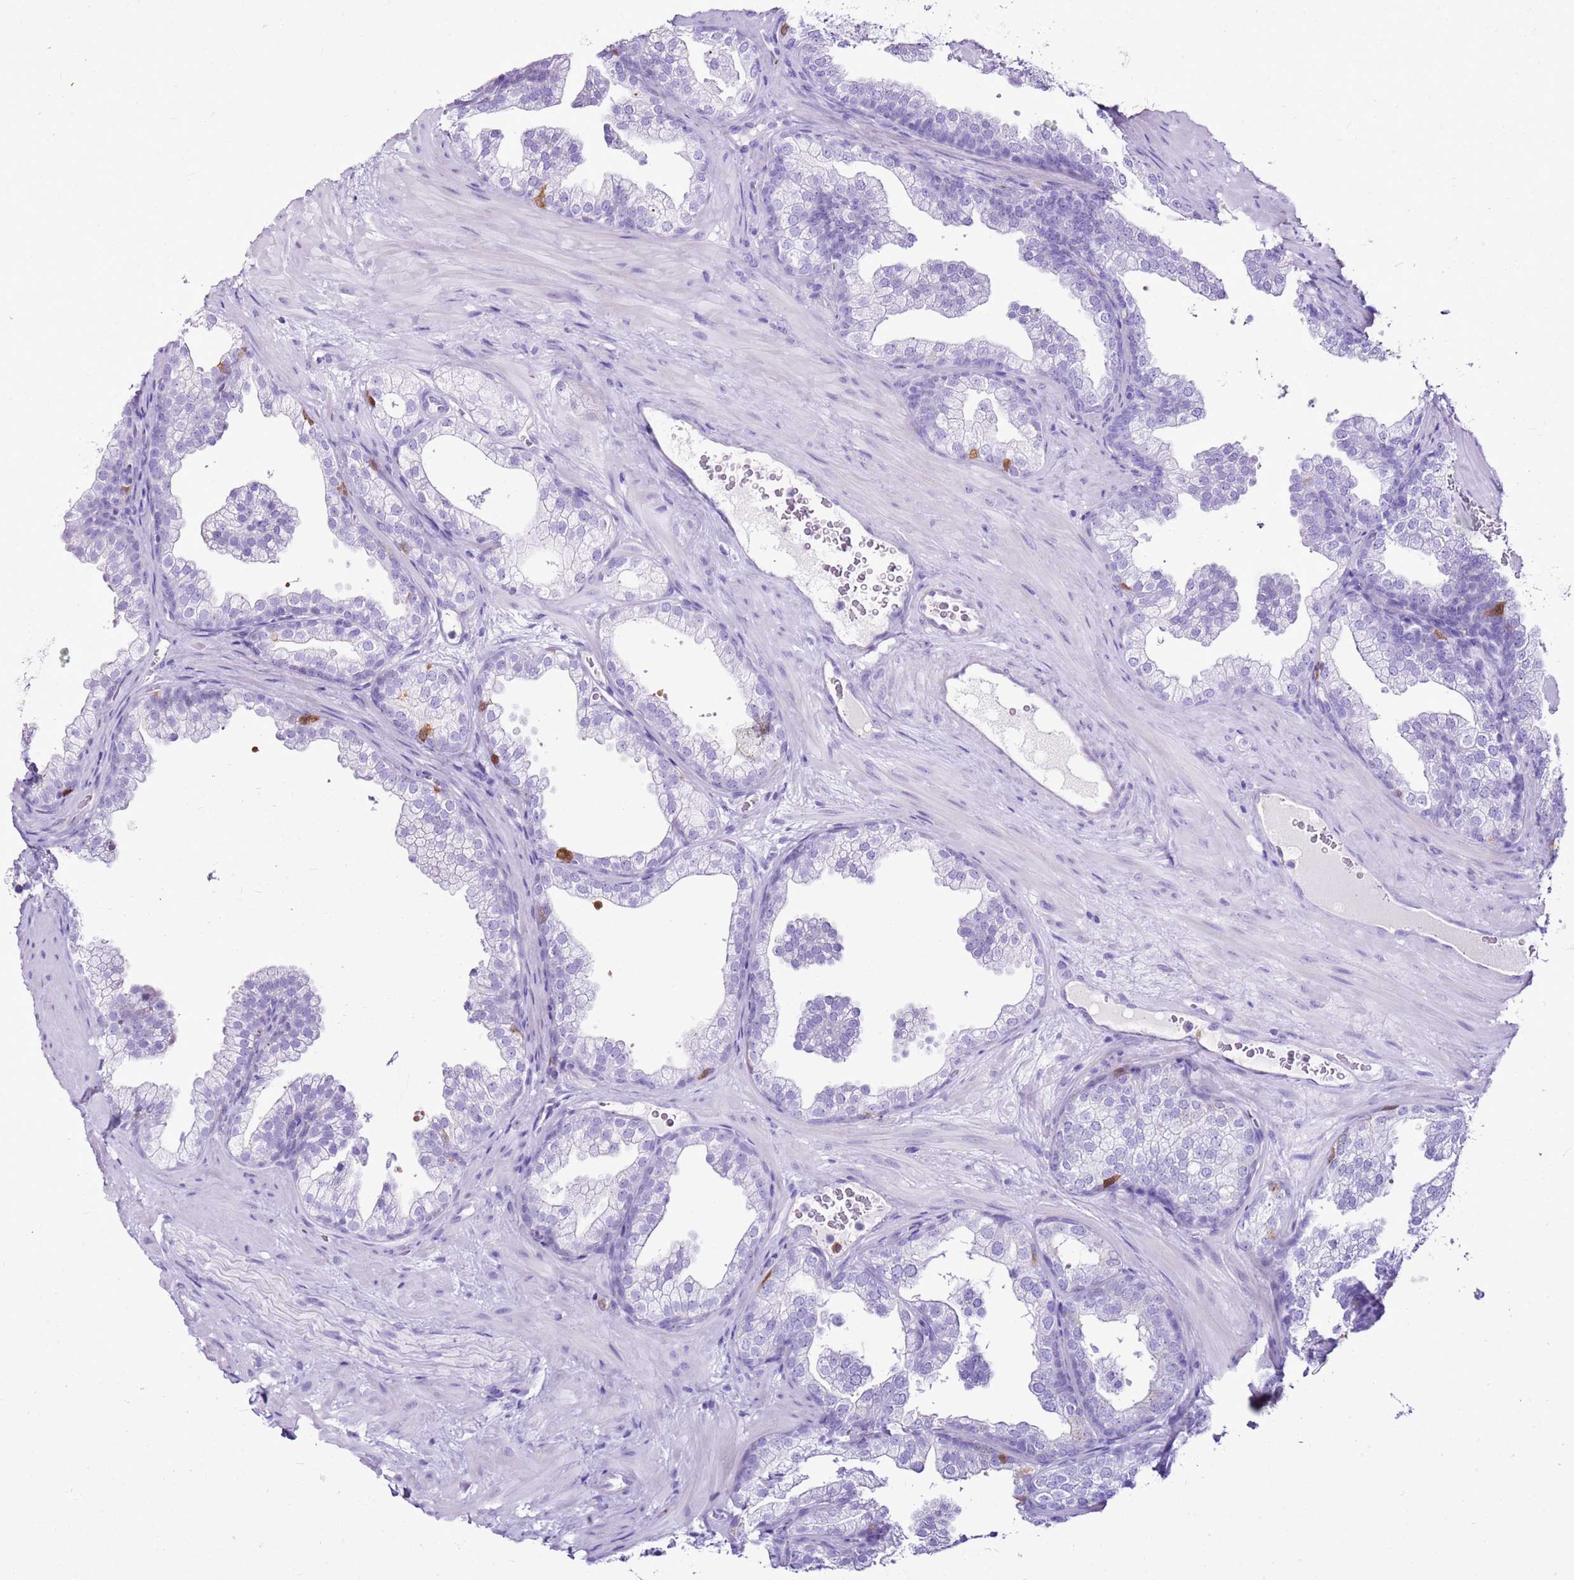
{"staining": {"intensity": "negative", "quantity": "none", "location": "none"}, "tissue": "prostate", "cell_type": "Glandular cells", "image_type": "normal", "snomed": [{"axis": "morphology", "description": "Normal tissue, NOS"}, {"axis": "topography", "description": "Prostate"}], "caption": "IHC of unremarkable prostate exhibits no staining in glandular cells.", "gene": "SPC25", "patient": {"sex": "male", "age": 37}}